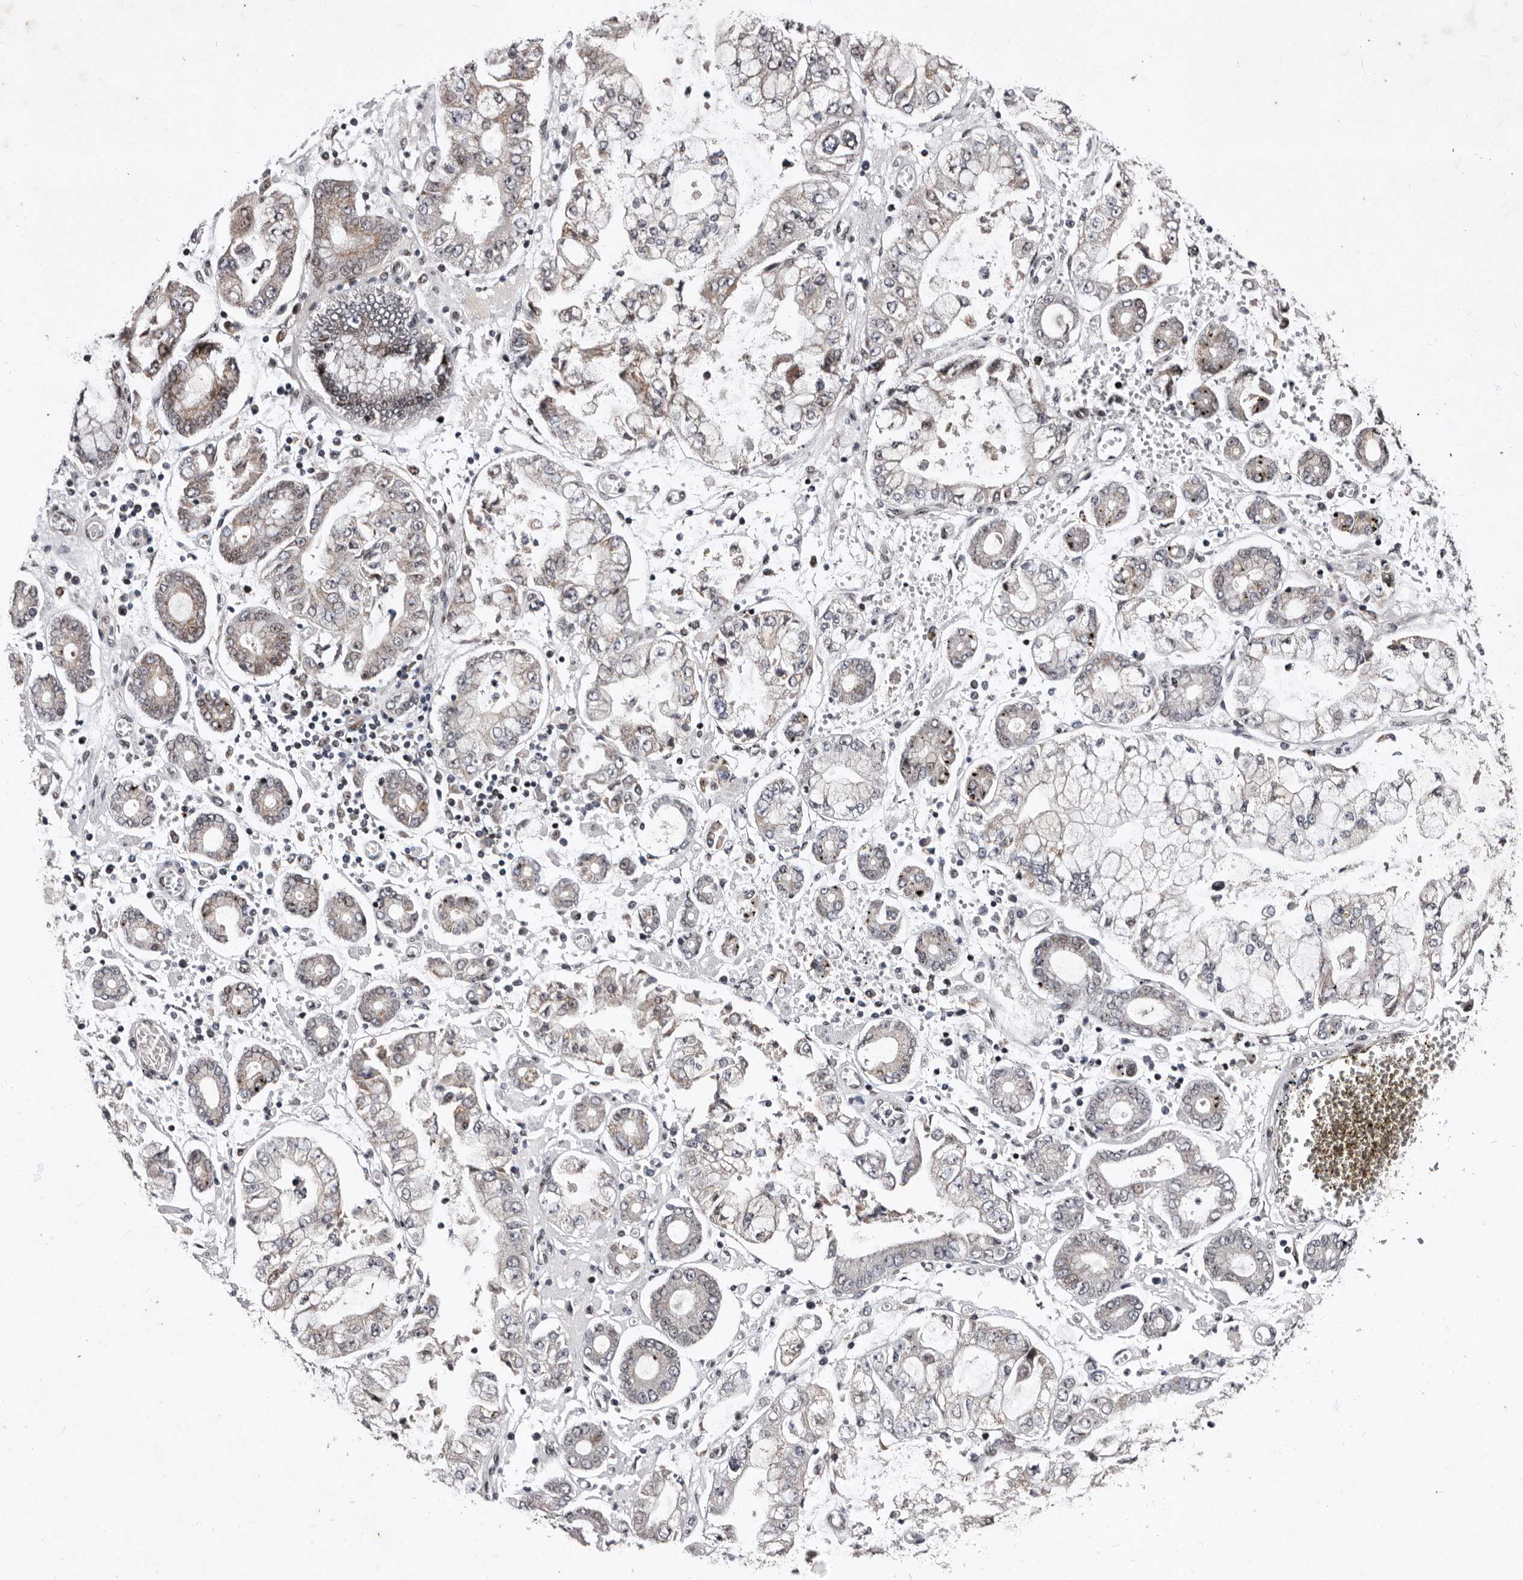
{"staining": {"intensity": "weak", "quantity": "<25%", "location": "cytoplasmic/membranous"}, "tissue": "stomach cancer", "cell_type": "Tumor cells", "image_type": "cancer", "snomed": [{"axis": "morphology", "description": "Adenocarcinoma, NOS"}, {"axis": "topography", "description": "Stomach"}], "caption": "Adenocarcinoma (stomach) was stained to show a protein in brown. There is no significant expression in tumor cells.", "gene": "TNKS", "patient": {"sex": "male", "age": 76}}